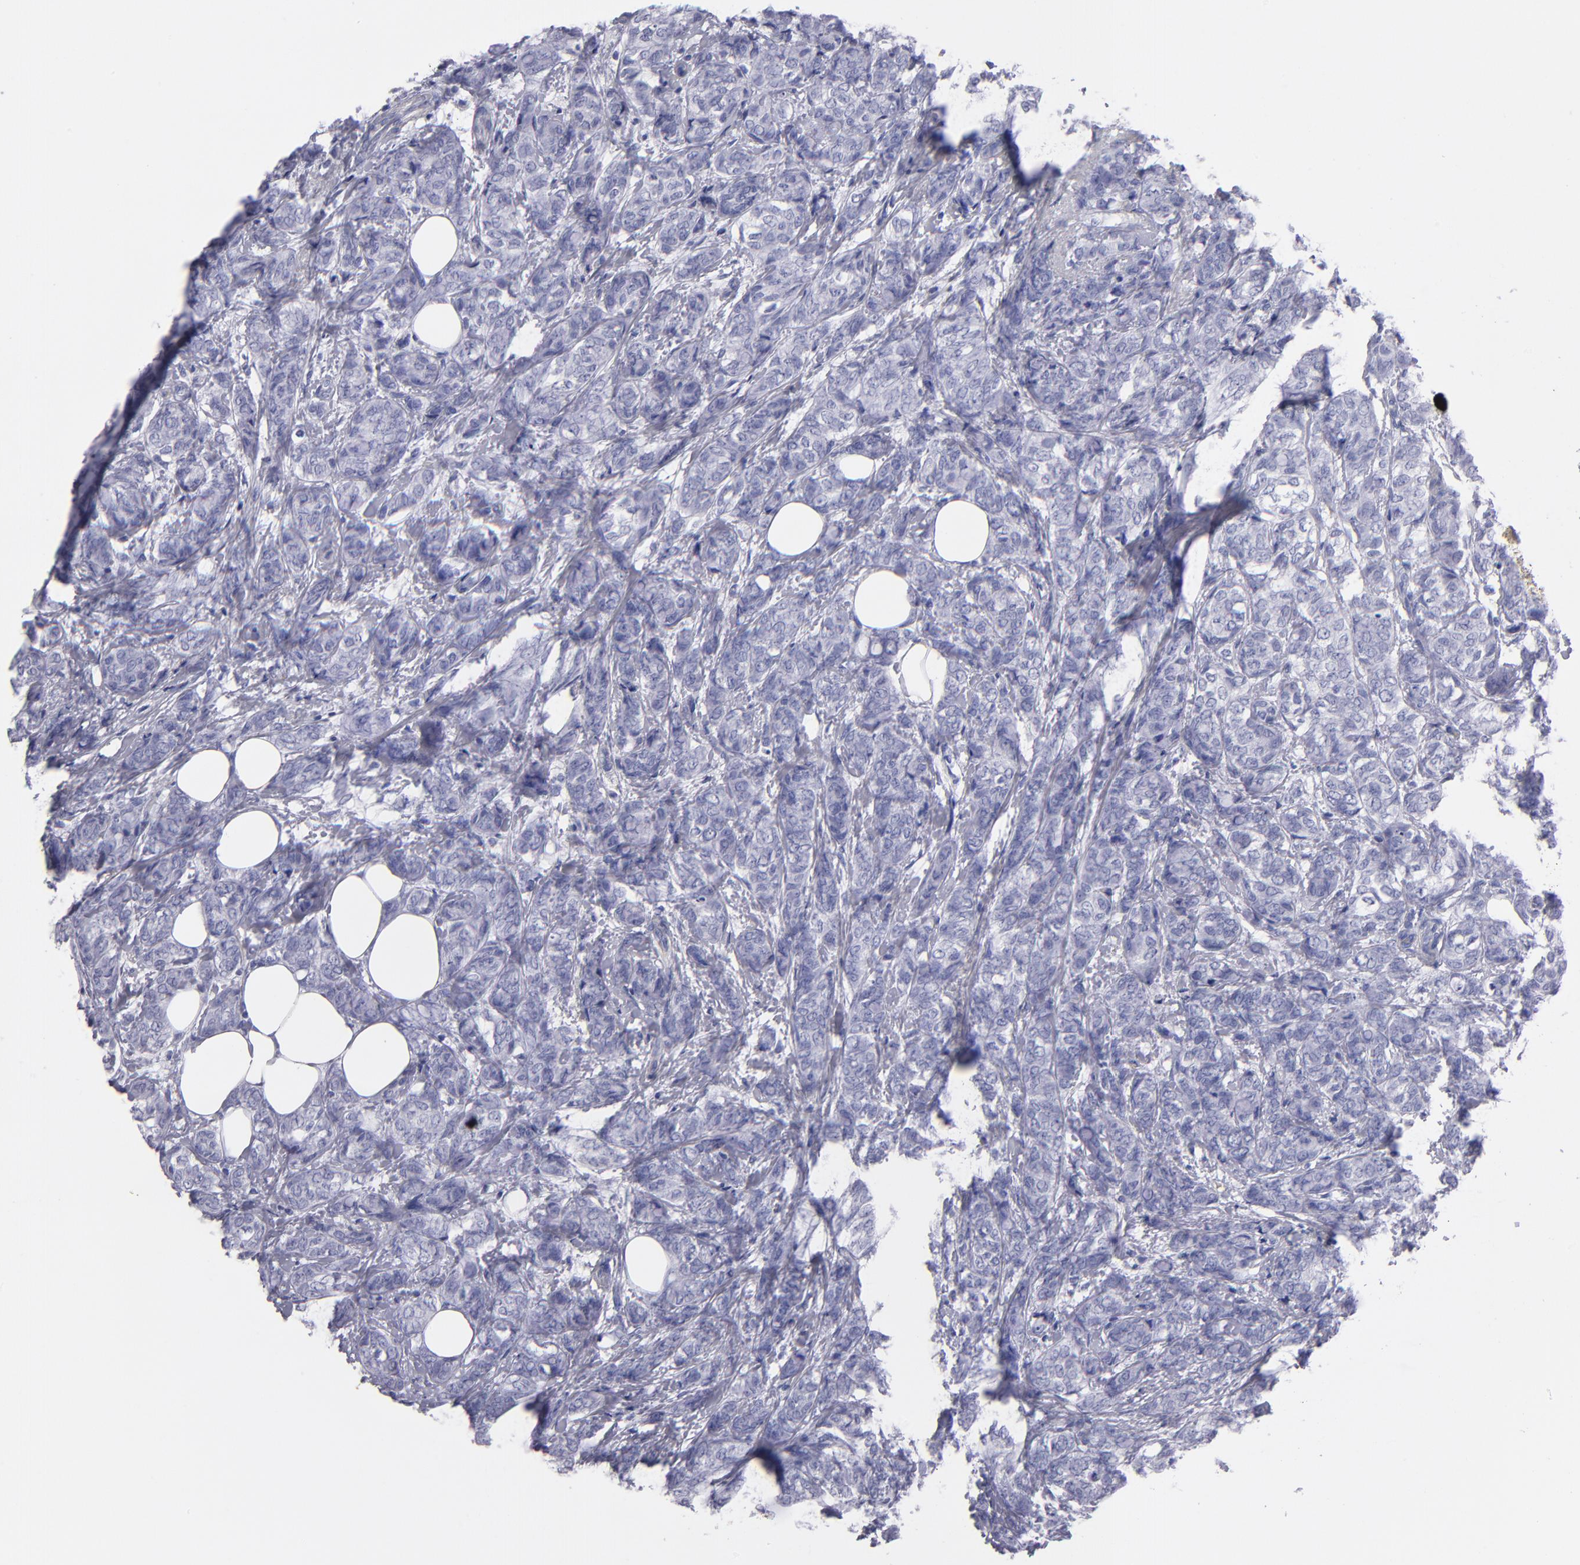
{"staining": {"intensity": "negative", "quantity": "none", "location": "none"}, "tissue": "breast cancer", "cell_type": "Tumor cells", "image_type": "cancer", "snomed": [{"axis": "morphology", "description": "Lobular carcinoma"}, {"axis": "topography", "description": "Breast"}], "caption": "This image is of breast lobular carcinoma stained with immunohistochemistry to label a protein in brown with the nuclei are counter-stained blue. There is no positivity in tumor cells.", "gene": "MB", "patient": {"sex": "female", "age": 60}}